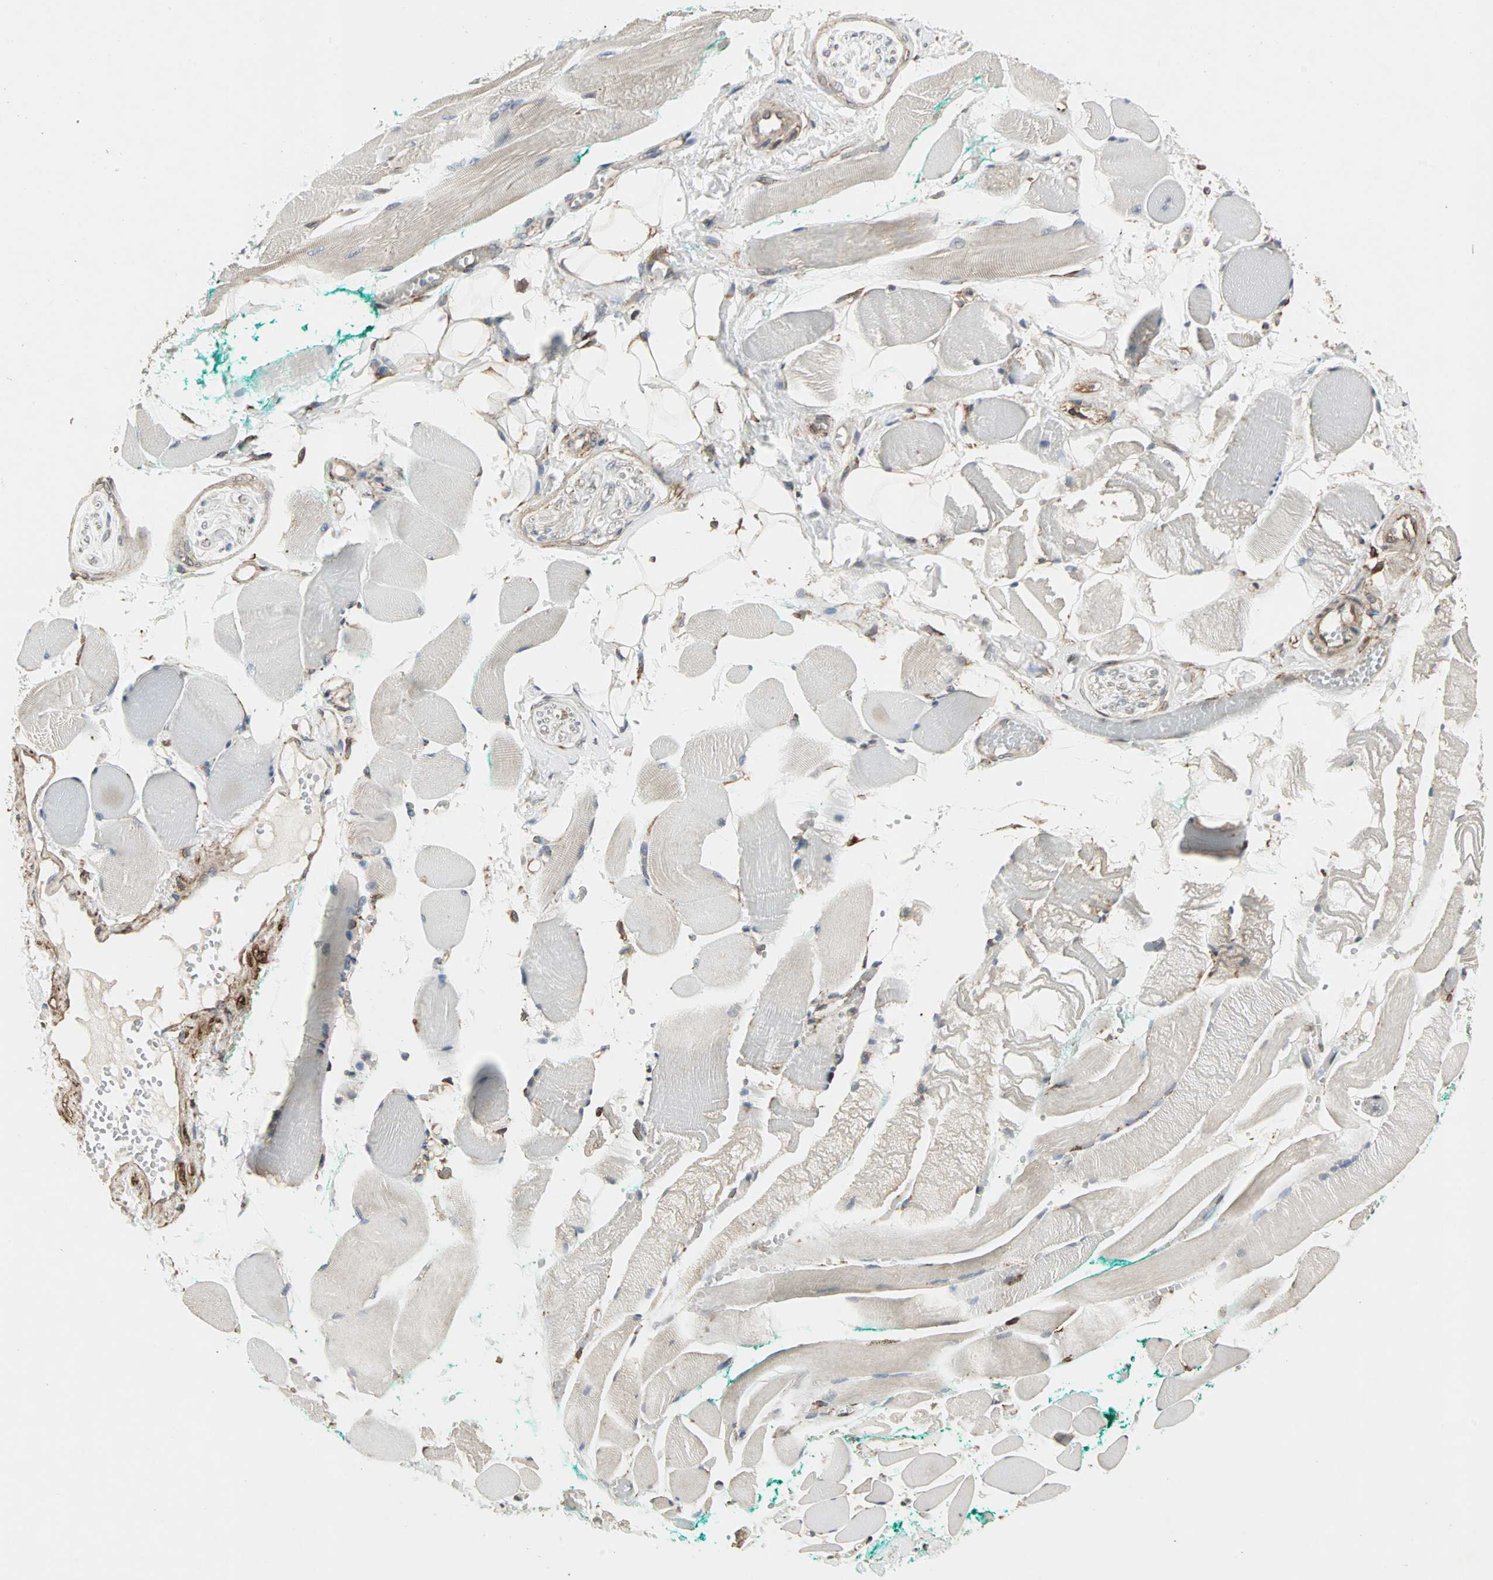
{"staining": {"intensity": "weak", "quantity": "25%-75%", "location": "cytoplasmic/membranous"}, "tissue": "skeletal muscle", "cell_type": "Myocytes", "image_type": "normal", "snomed": [{"axis": "morphology", "description": "Normal tissue, NOS"}, {"axis": "topography", "description": "Skeletal muscle"}, {"axis": "topography", "description": "Peripheral nerve tissue"}], "caption": "Immunohistochemistry micrograph of benign skeletal muscle stained for a protein (brown), which reveals low levels of weak cytoplasmic/membranous staining in about 25%-75% of myocytes.", "gene": "TRPV4", "patient": {"sex": "female", "age": 84}}